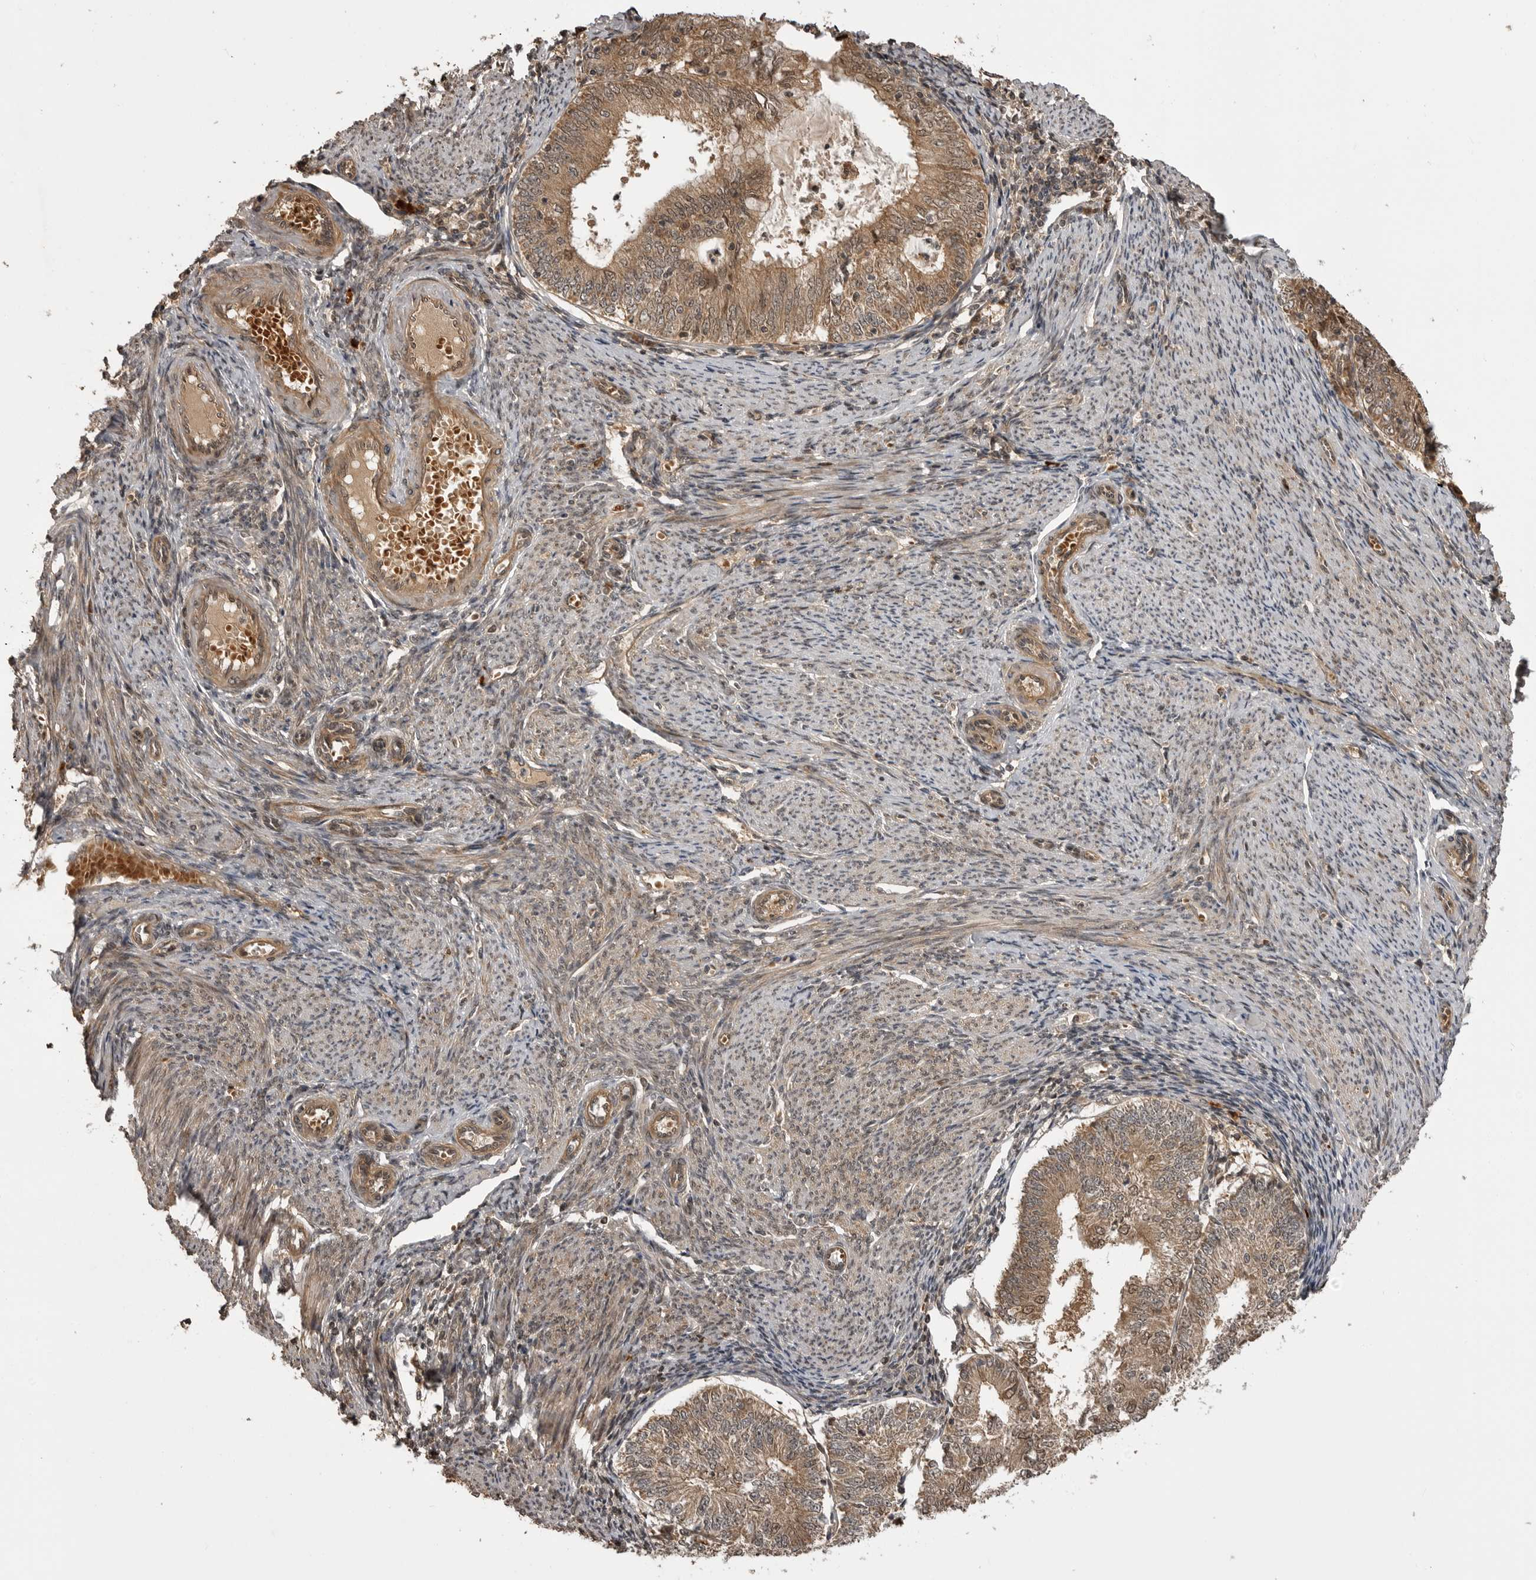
{"staining": {"intensity": "moderate", "quantity": ">75%", "location": "cytoplasmic/membranous"}, "tissue": "endometrial cancer", "cell_type": "Tumor cells", "image_type": "cancer", "snomed": [{"axis": "morphology", "description": "Adenocarcinoma, NOS"}, {"axis": "topography", "description": "Endometrium"}], "caption": "This is an image of immunohistochemistry staining of endometrial adenocarcinoma, which shows moderate expression in the cytoplasmic/membranous of tumor cells.", "gene": "AKAP7", "patient": {"sex": "female", "age": 57}}